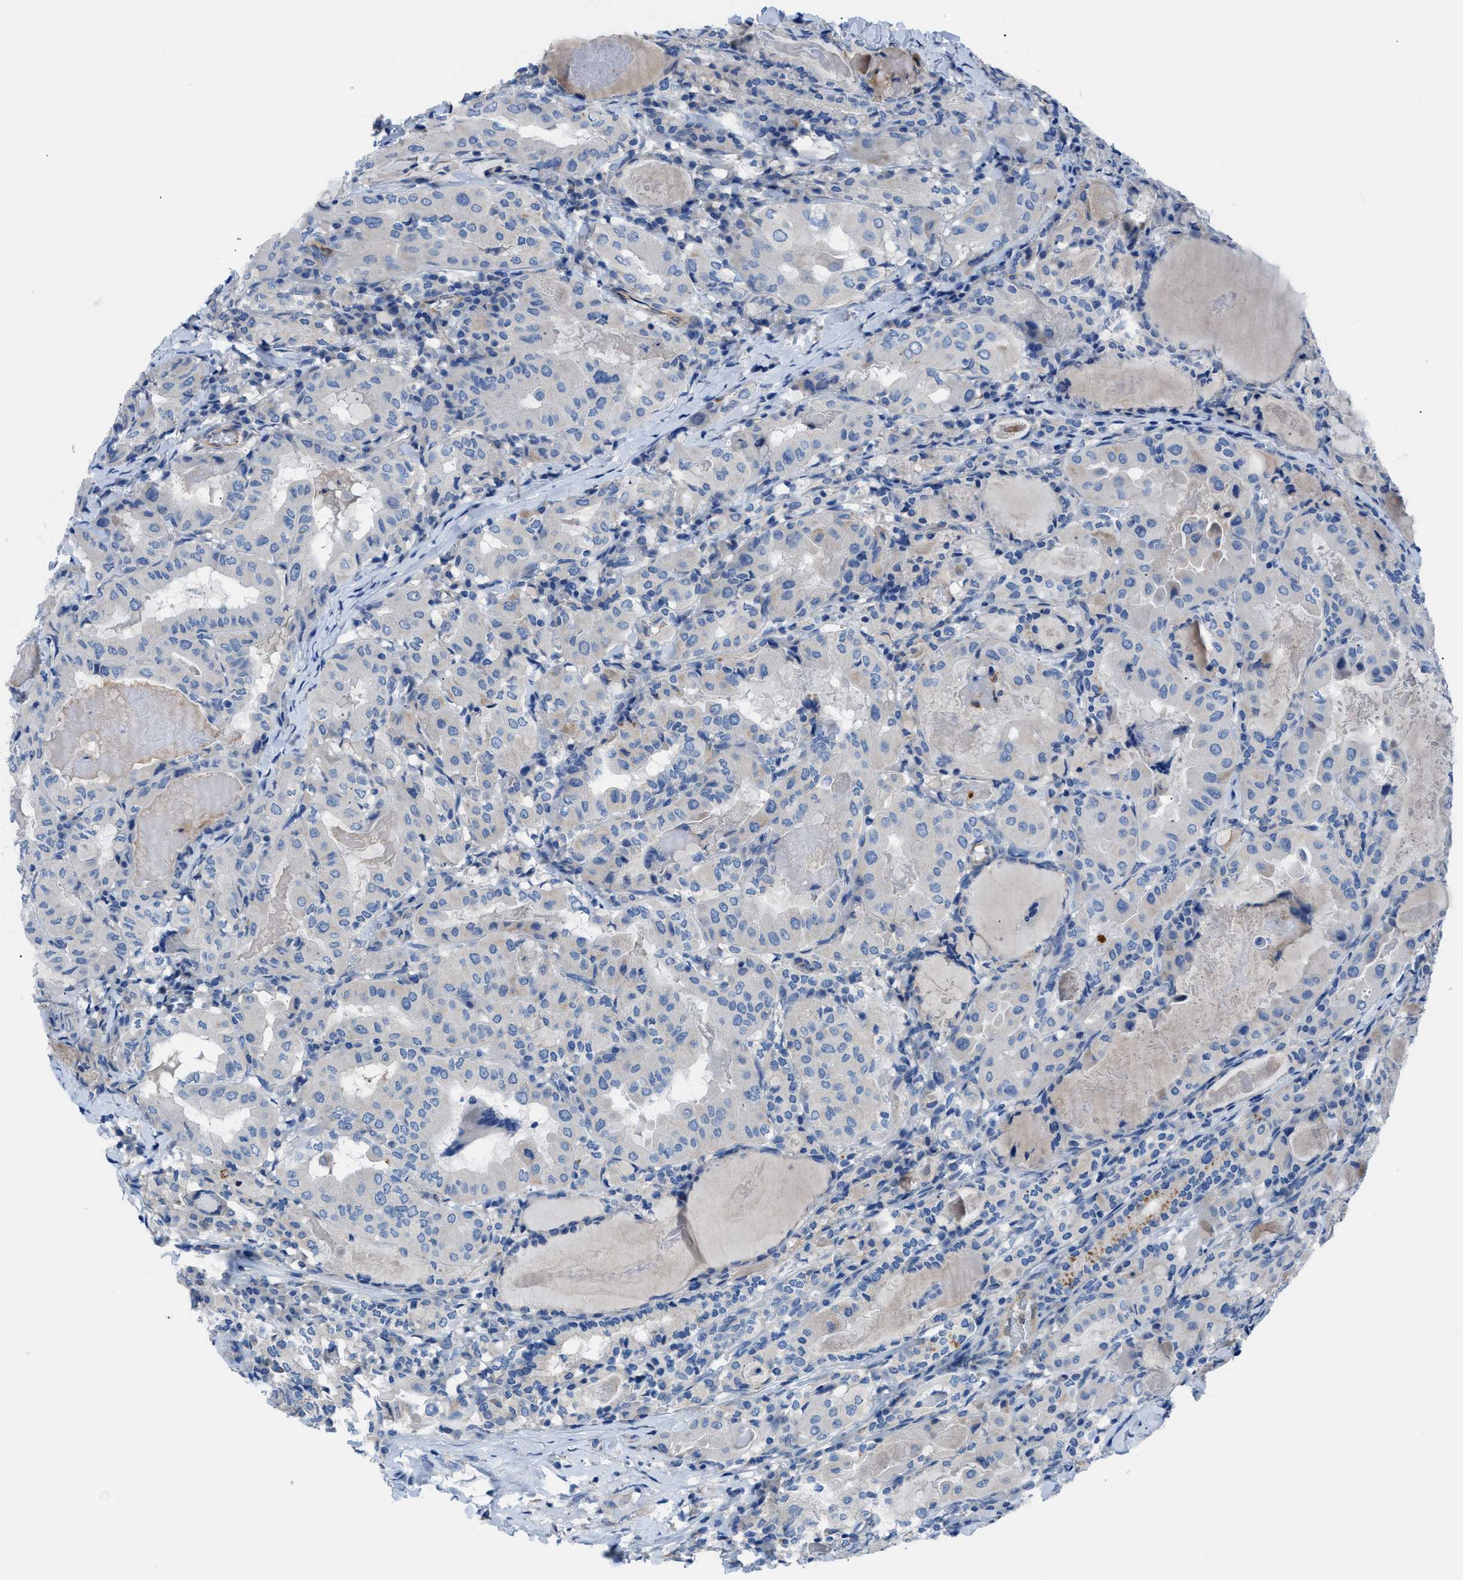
{"staining": {"intensity": "negative", "quantity": "none", "location": "none"}, "tissue": "thyroid cancer", "cell_type": "Tumor cells", "image_type": "cancer", "snomed": [{"axis": "morphology", "description": "Papillary adenocarcinoma, NOS"}, {"axis": "topography", "description": "Thyroid gland"}], "caption": "High power microscopy histopathology image of an immunohistochemistry micrograph of thyroid cancer, revealing no significant expression in tumor cells.", "gene": "ITPR1", "patient": {"sex": "female", "age": 42}}